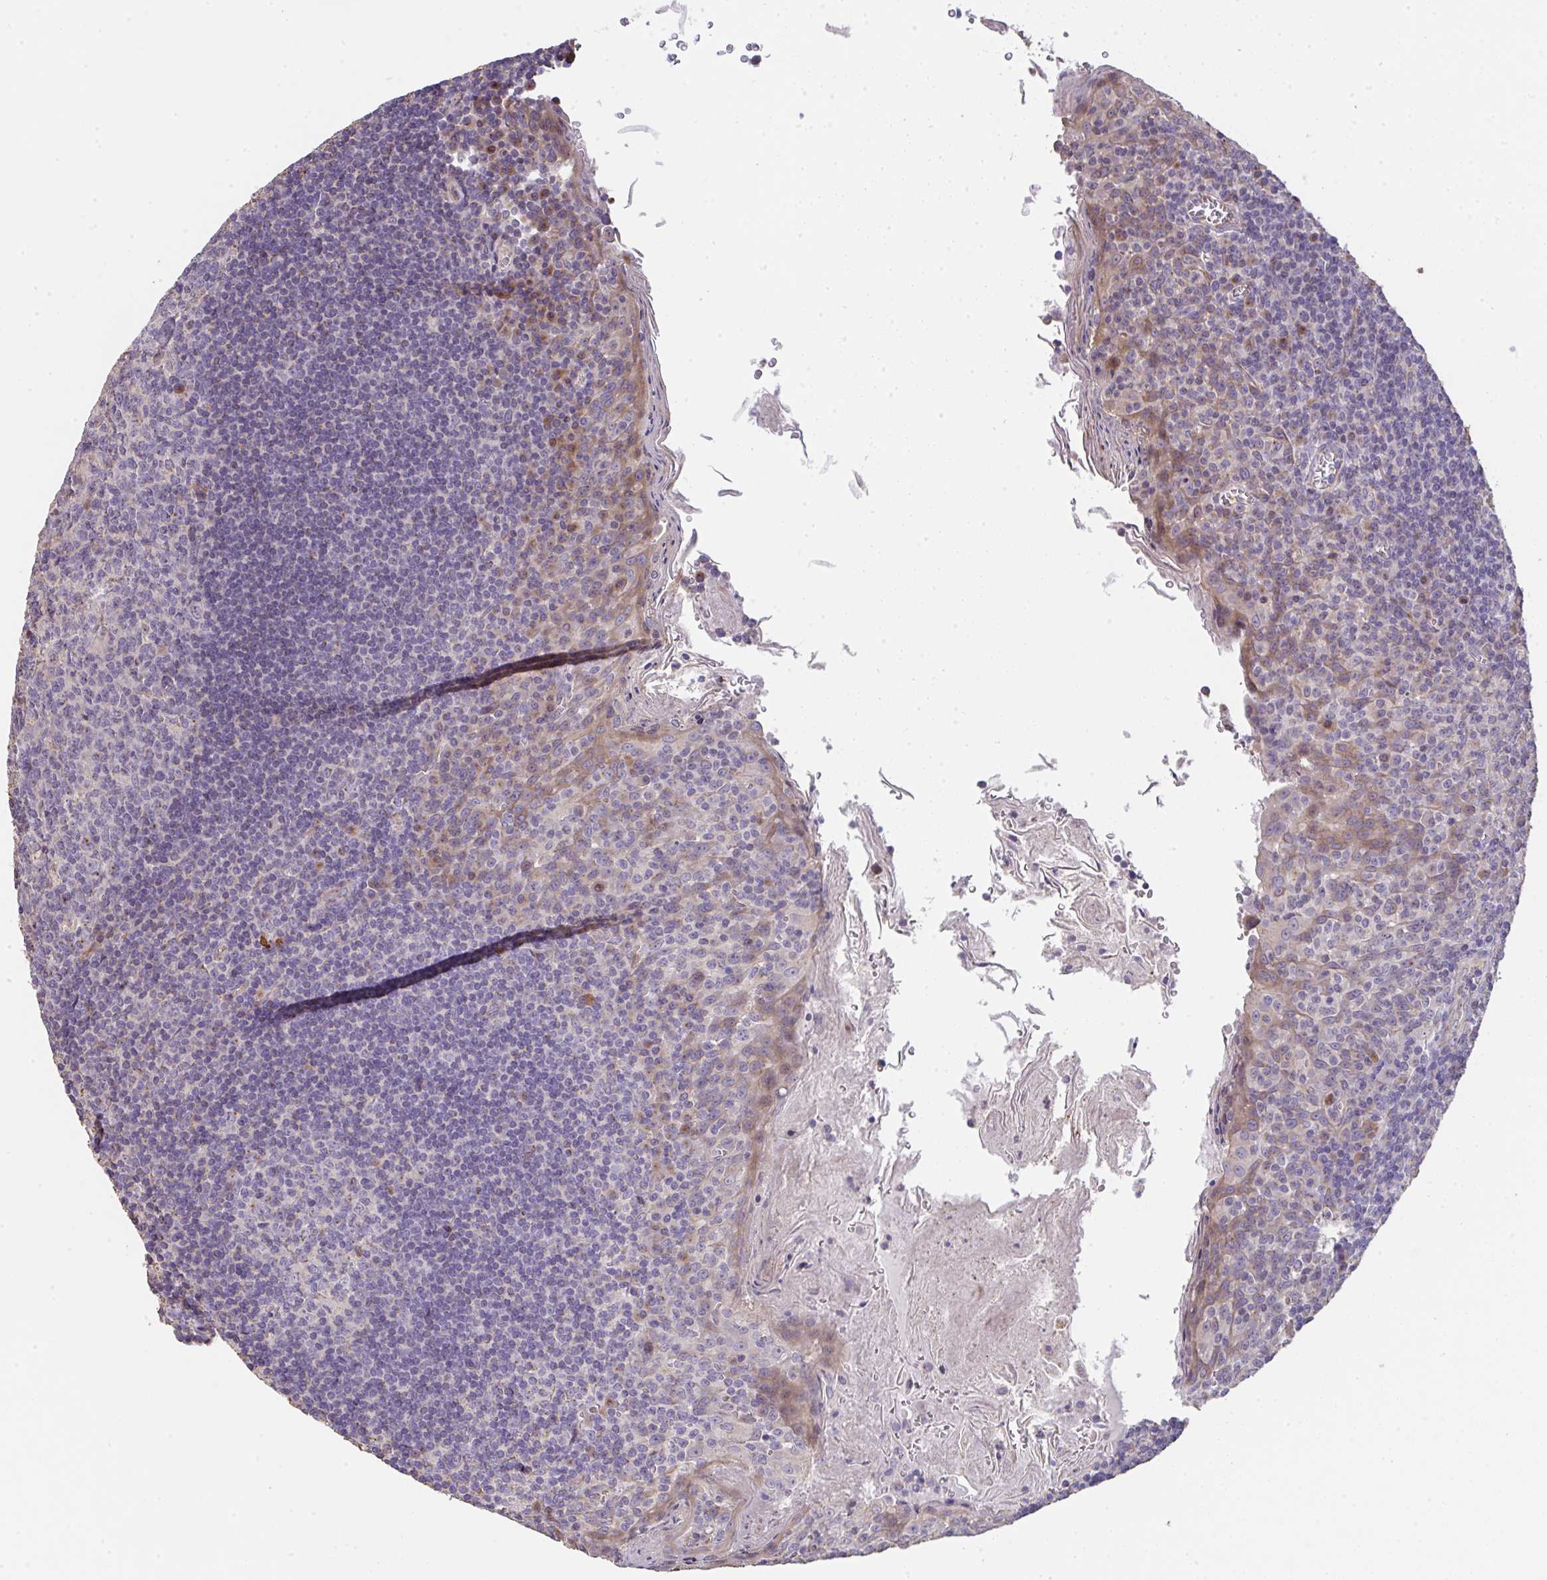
{"staining": {"intensity": "negative", "quantity": "none", "location": "none"}, "tissue": "tonsil", "cell_type": "Germinal center cells", "image_type": "normal", "snomed": [{"axis": "morphology", "description": "Normal tissue, NOS"}, {"axis": "topography", "description": "Tonsil"}], "caption": "A photomicrograph of tonsil stained for a protein reveals no brown staining in germinal center cells. Nuclei are stained in blue.", "gene": "RUNDC3B", "patient": {"sex": "male", "age": 27}}